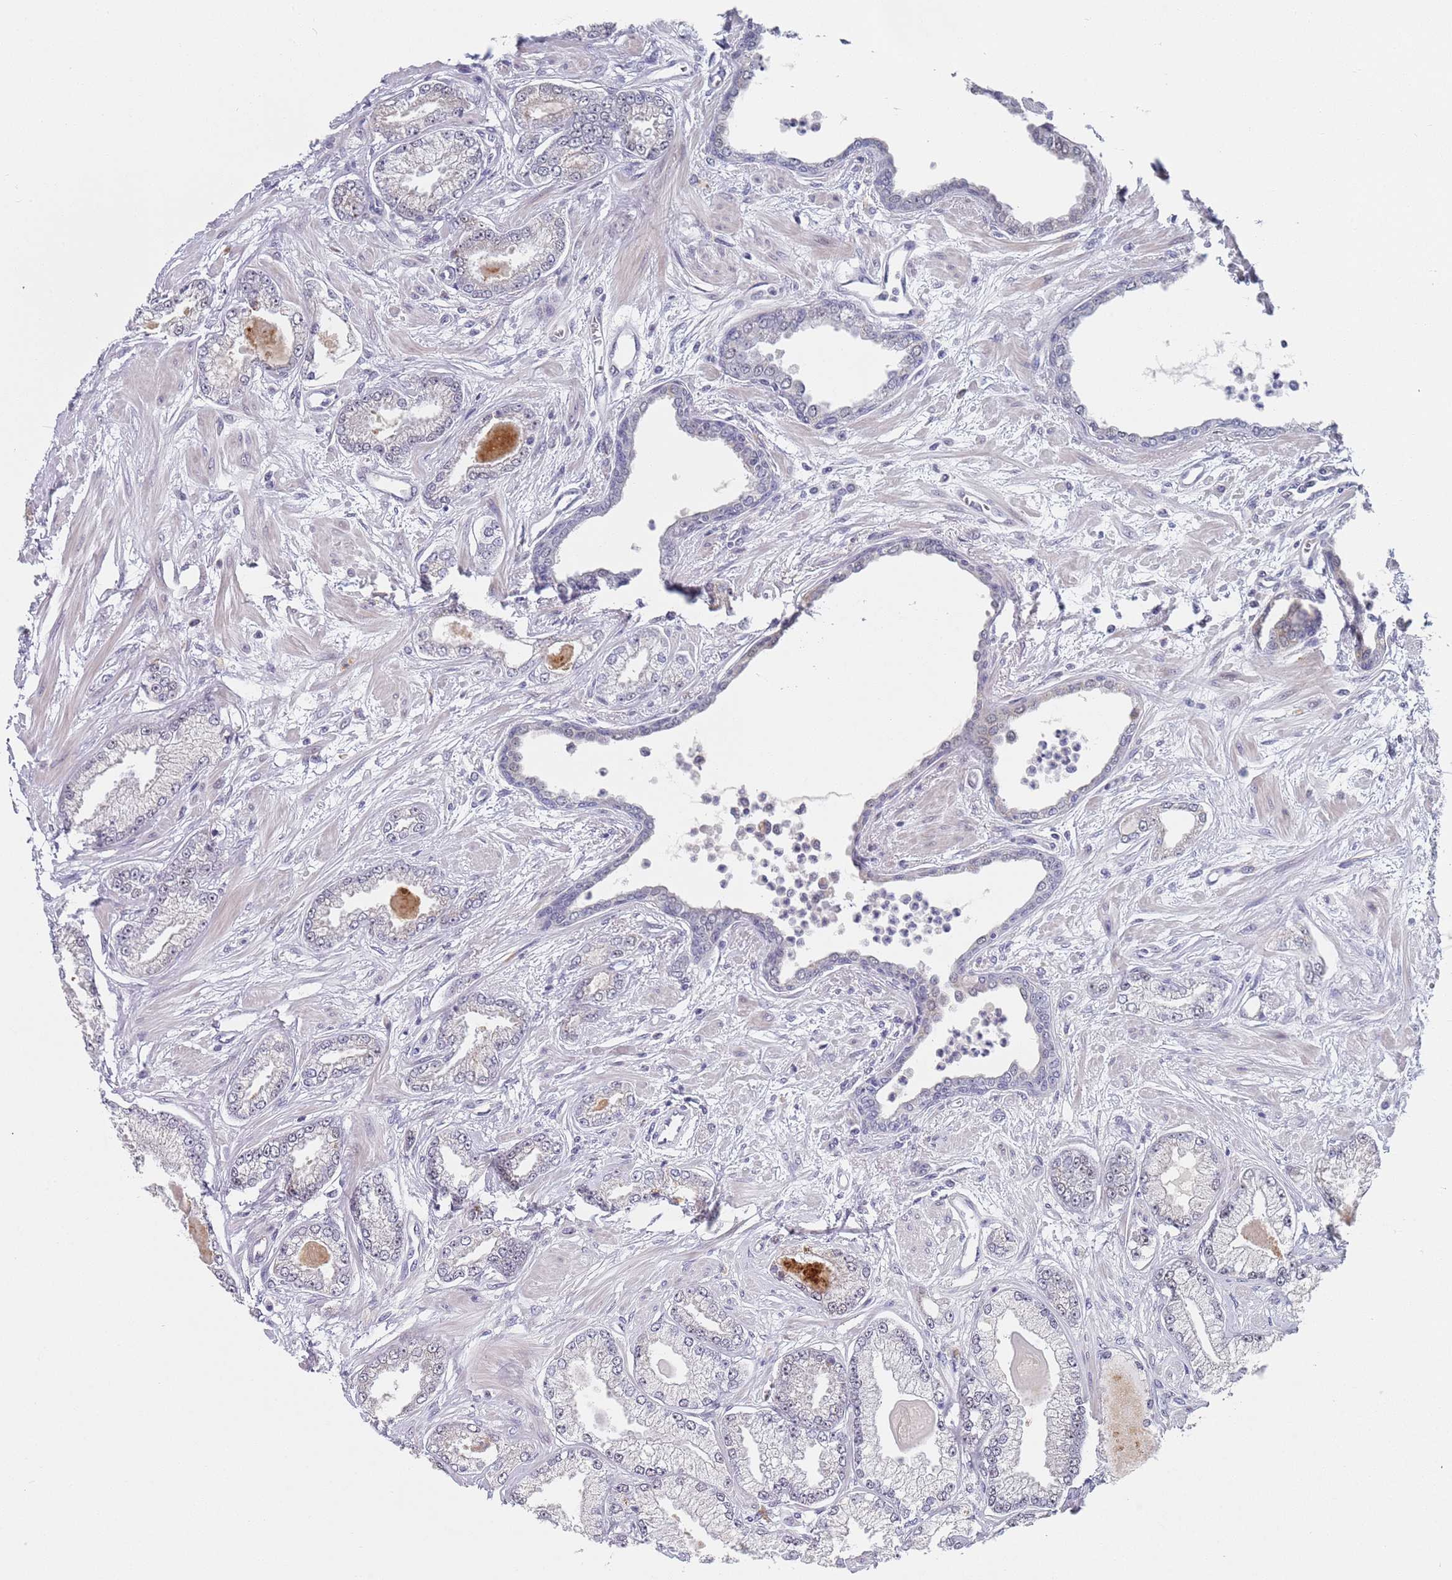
{"staining": {"intensity": "negative", "quantity": "none", "location": "none"}, "tissue": "prostate cancer", "cell_type": "Tumor cells", "image_type": "cancer", "snomed": [{"axis": "morphology", "description": "Adenocarcinoma, Low grade"}, {"axis": "topography", "description": "Prostate"}], "caption": "This image is of prostate adenocarcinoma (low-grade) stained with IHC to label a protein in brown with the nuclei are counter-stained blue. There is no positivity in tumor cells. (DAB (3,3'-diaminobenzidine) IHC, high magnification).", "gene": "PLCL2", "patient": {"sex": "male", "age": 64}}